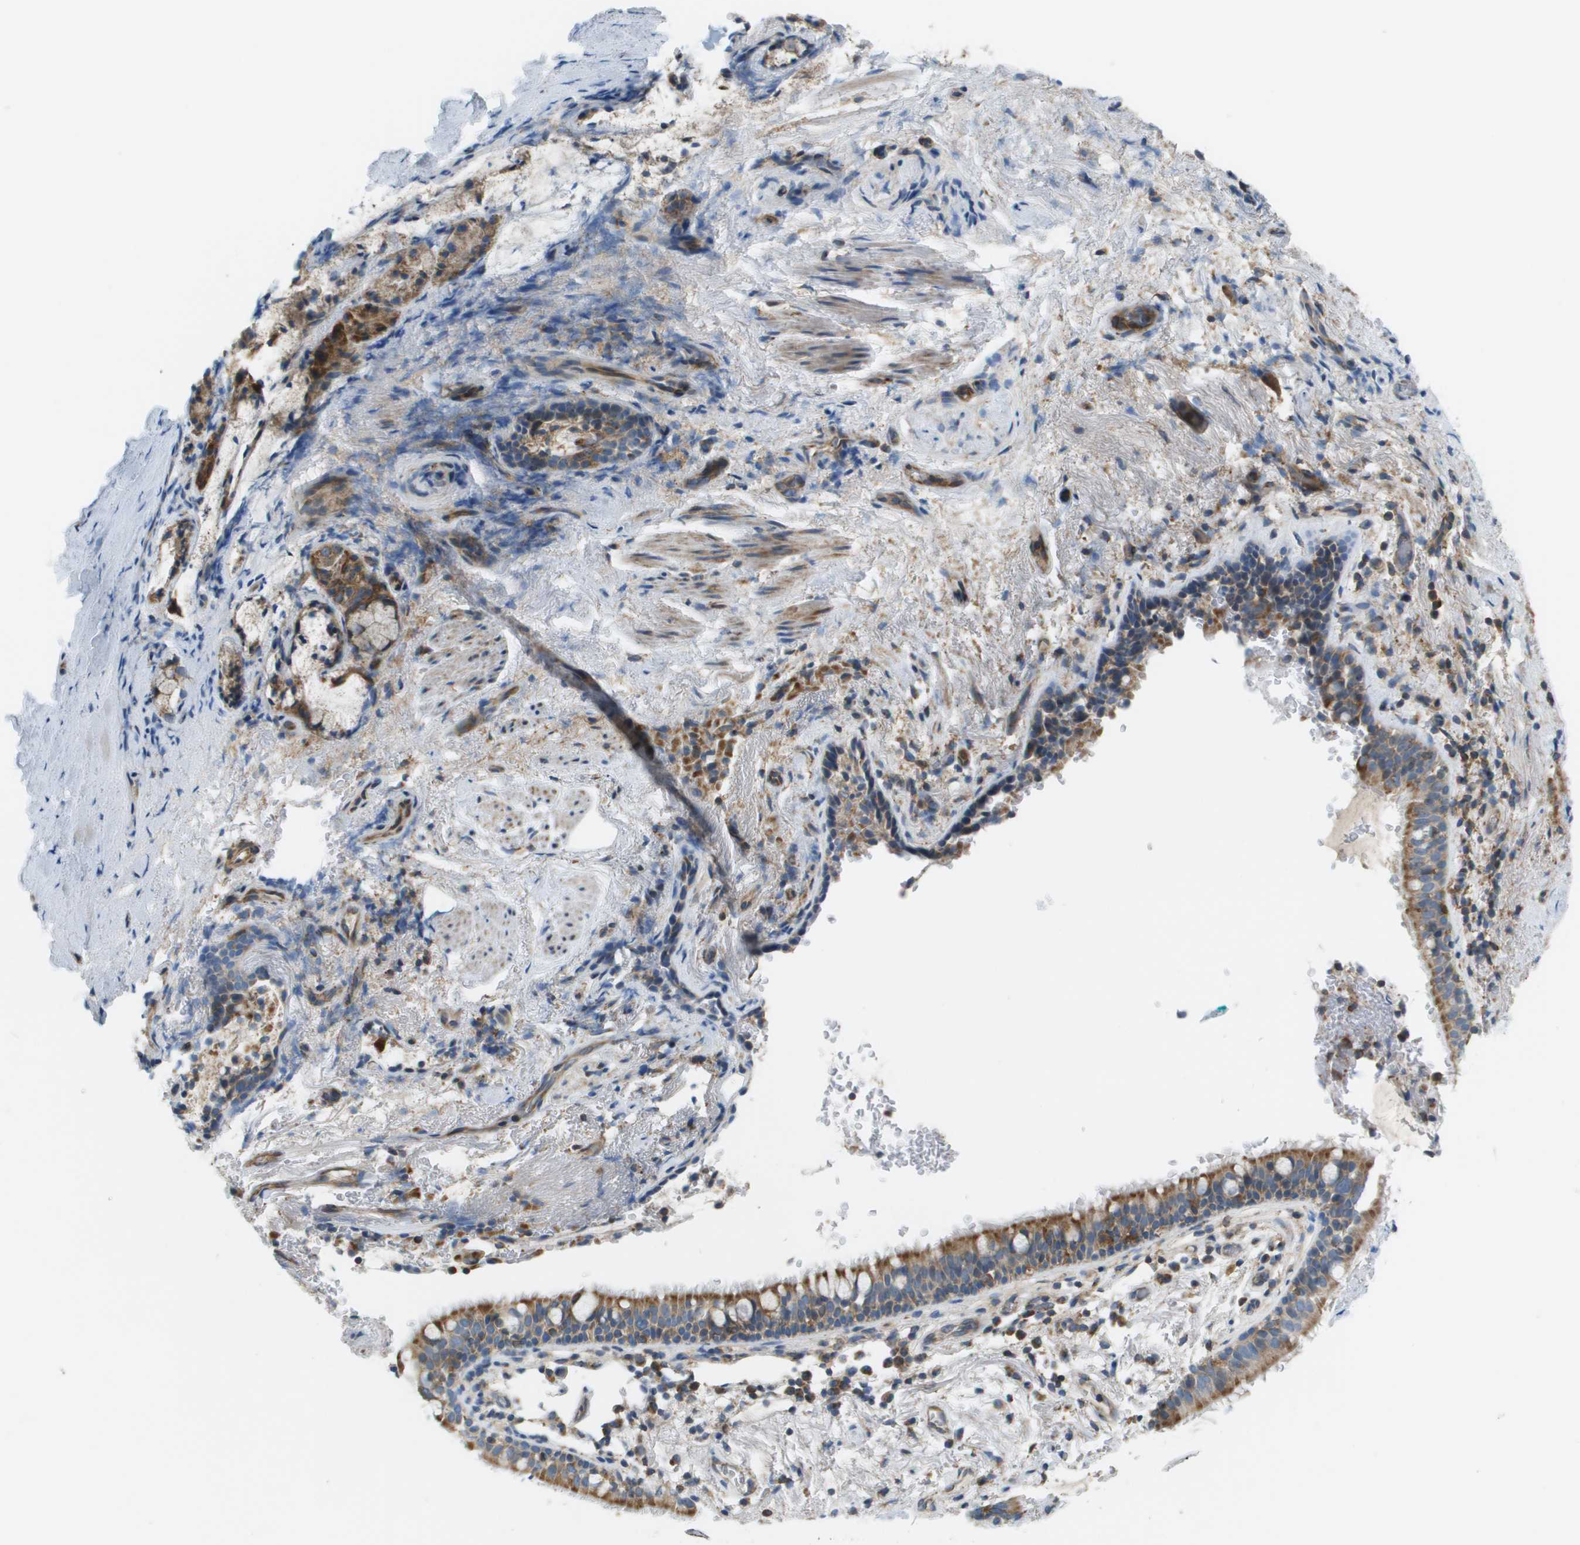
{"staining": {"intensity": "moderate", "quantity": ">75%", "location": "cytoplasmic/membranous"}, "tissue": "bronchus", "cell_type": "Respiratory epithelial cells", "image_type": "normal", "snomed": [{"axis": "morphology", "description": "Normal tissue, NOS"}, {"axis": "morphology", "description": "Inflammation, NOS"}, {"axis": "topography", "description": "Cartilage tissue"}, {"axis": "topography", "description": "Bronchus"}], "caption": "Immunohistochemistry (IHC) (DAB) staining of unremarkable human bronchus demonstrates moderate cytoplasmic/membranous protein staining in approximately >75% of respiratory epithelial cells. Using DAB (brown) and hematoxylin (blue) stains, captured at high magnification using brightfield microscopy.", "gene": "TAOK3", "patient": {"sex": "male", "age": 77}}